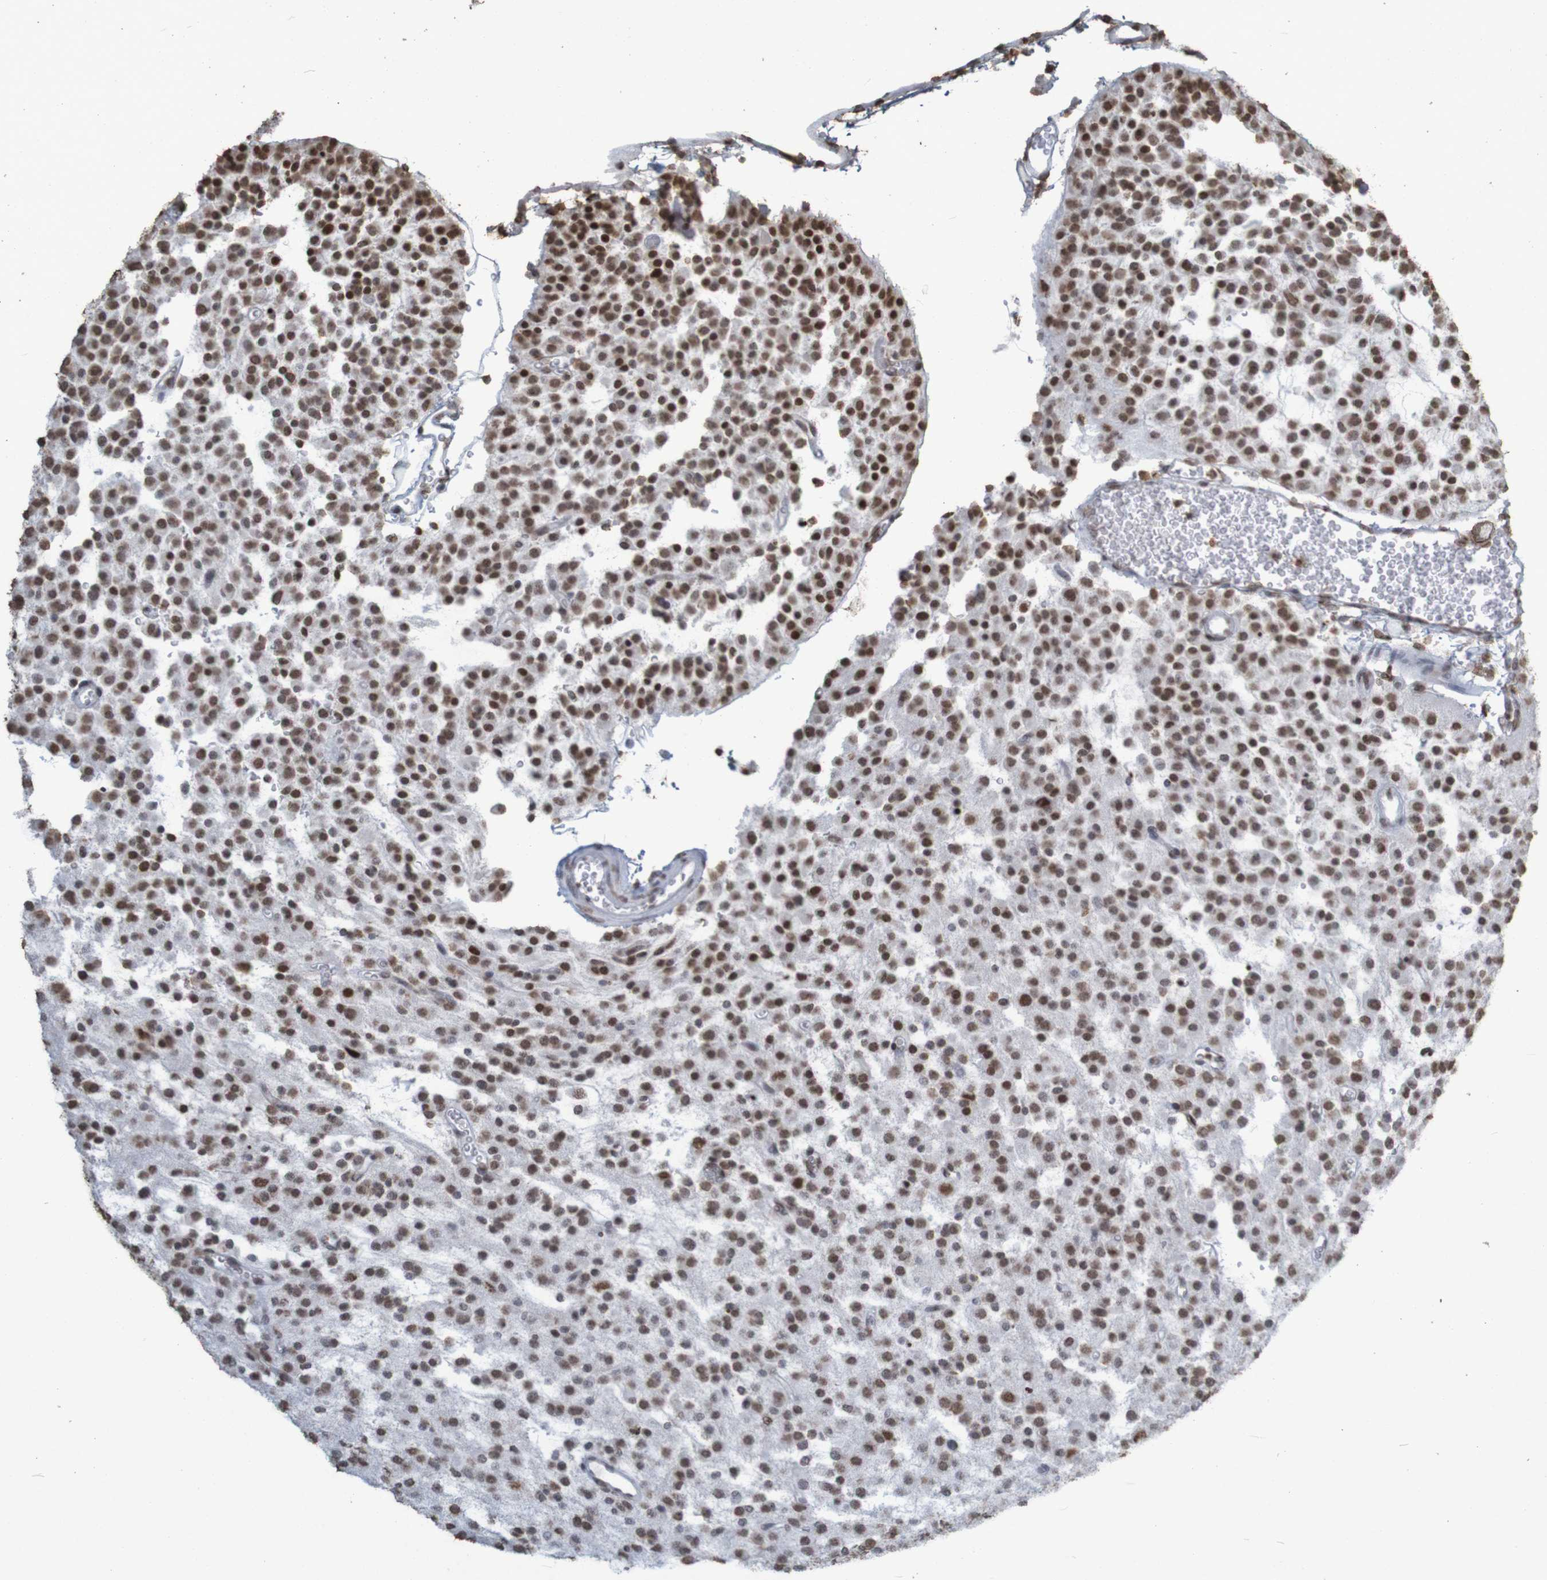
{"staining": {"intensity": "strong", "quantity": "25%-75%", "location": "nuclear"}, "tissue": "glioma", "cell_type": "Tumor cells", "image_type": "cancer", "snomed": [{"axis": "morphology", "description": "Glioma, malignant, Low grade"}, {"axis": "topography", "description": "Brain"}], "caption": "Human glioma stained for a protein (brown) displays strong nuclear positive expression in about 25%-75% of tumor cells.", "gene": "GFI1", "patient": {"sex": "male", "age": 38}}